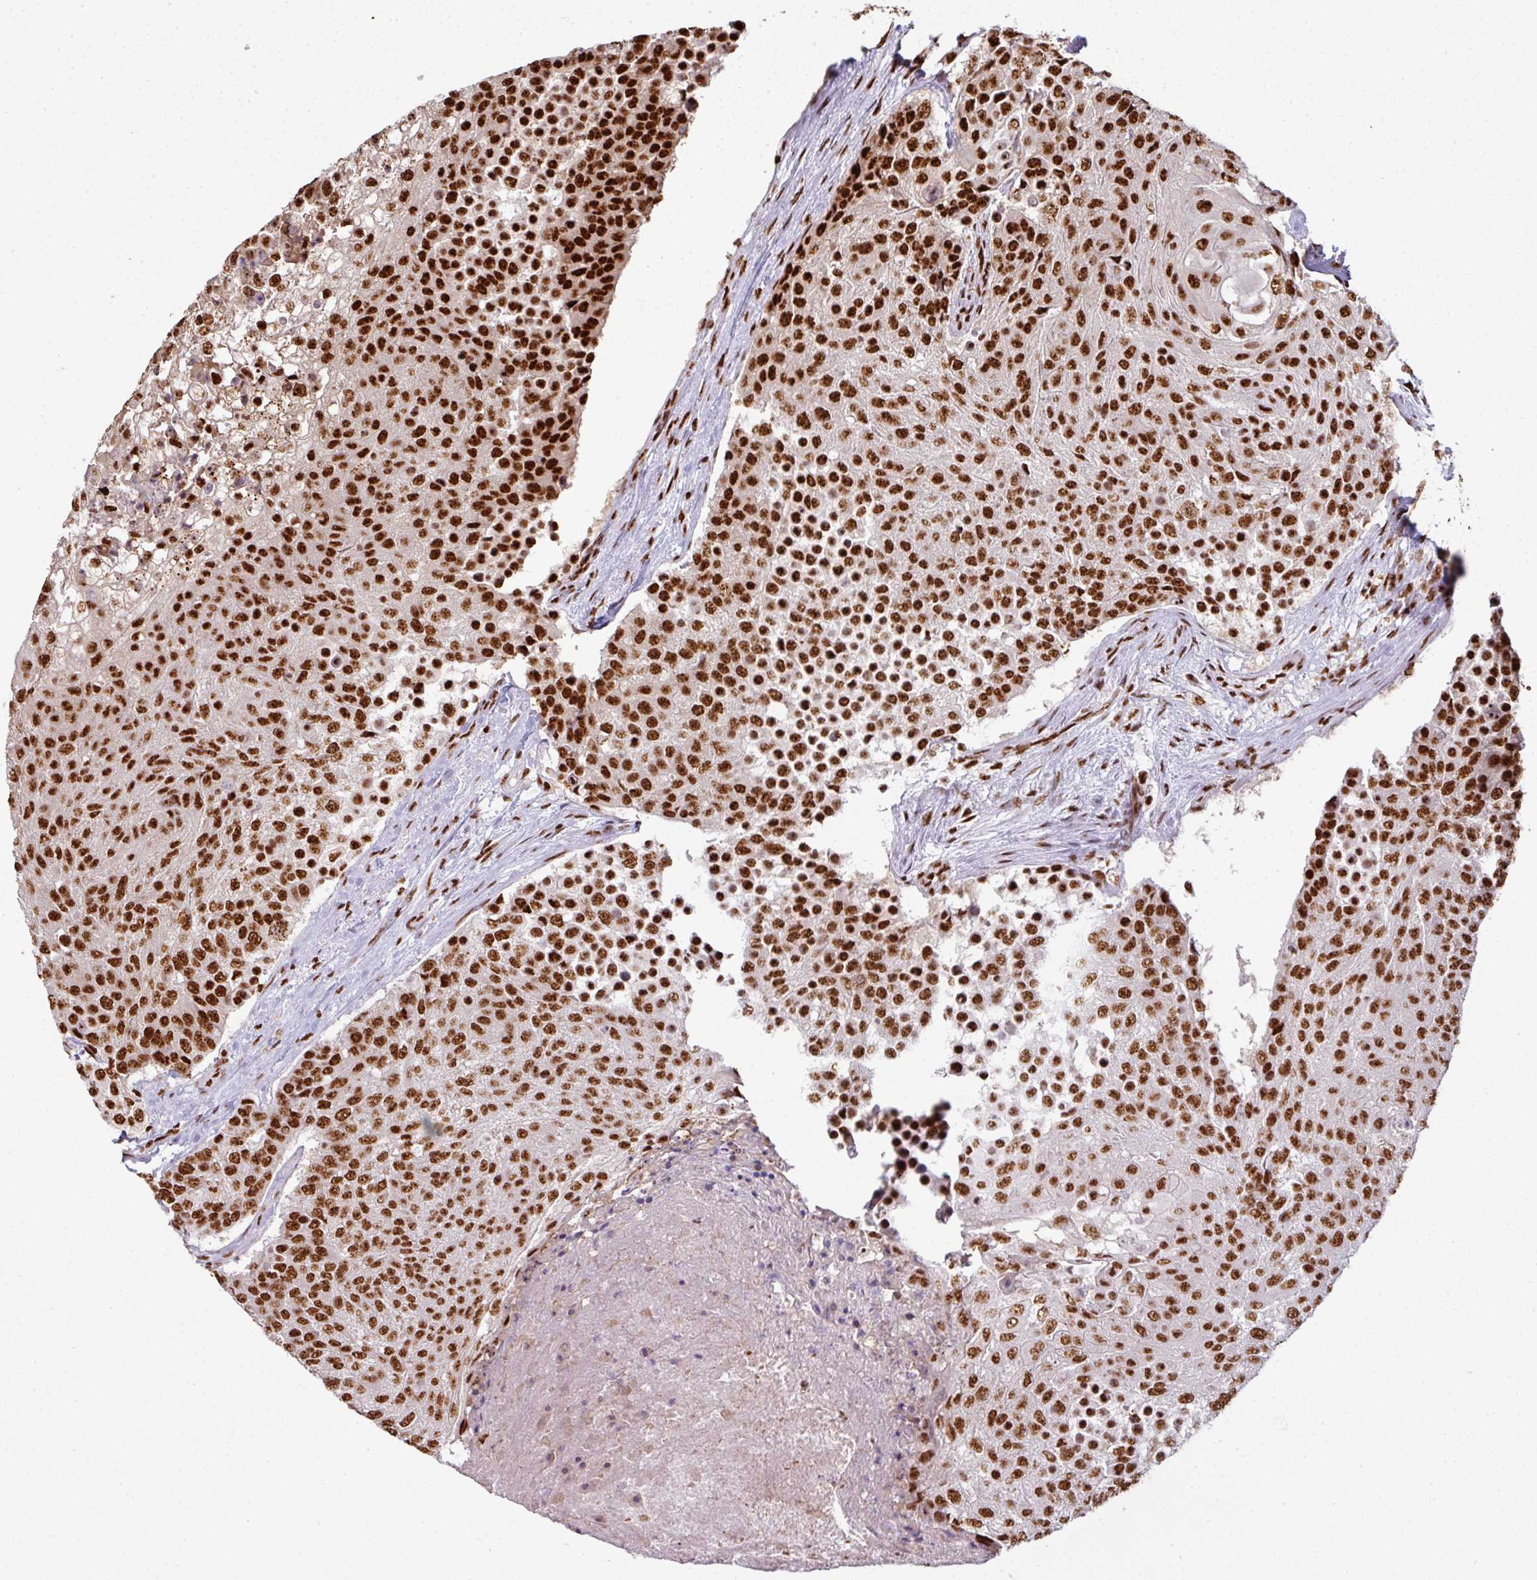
{"staining": {"intensity": "strong", "quantity": ">75%", "location": "nuclear"}, "tissue": "urothelial cancer", "cell_type": "Tumor cells", "image_type": "cancer", "snomed": [{"axis": "morphology", "description": "Urothelial carcinoma, High grade"}, {"axis": "topography", "description": "Urinary bladder"}], "caption": "Urothelial carcinoma (high-grade) stained for a protein reveals strong nuclear positivity in tumor cells.", "gene": "SIK3", "patient": {"sex": "female", "age": 63}}